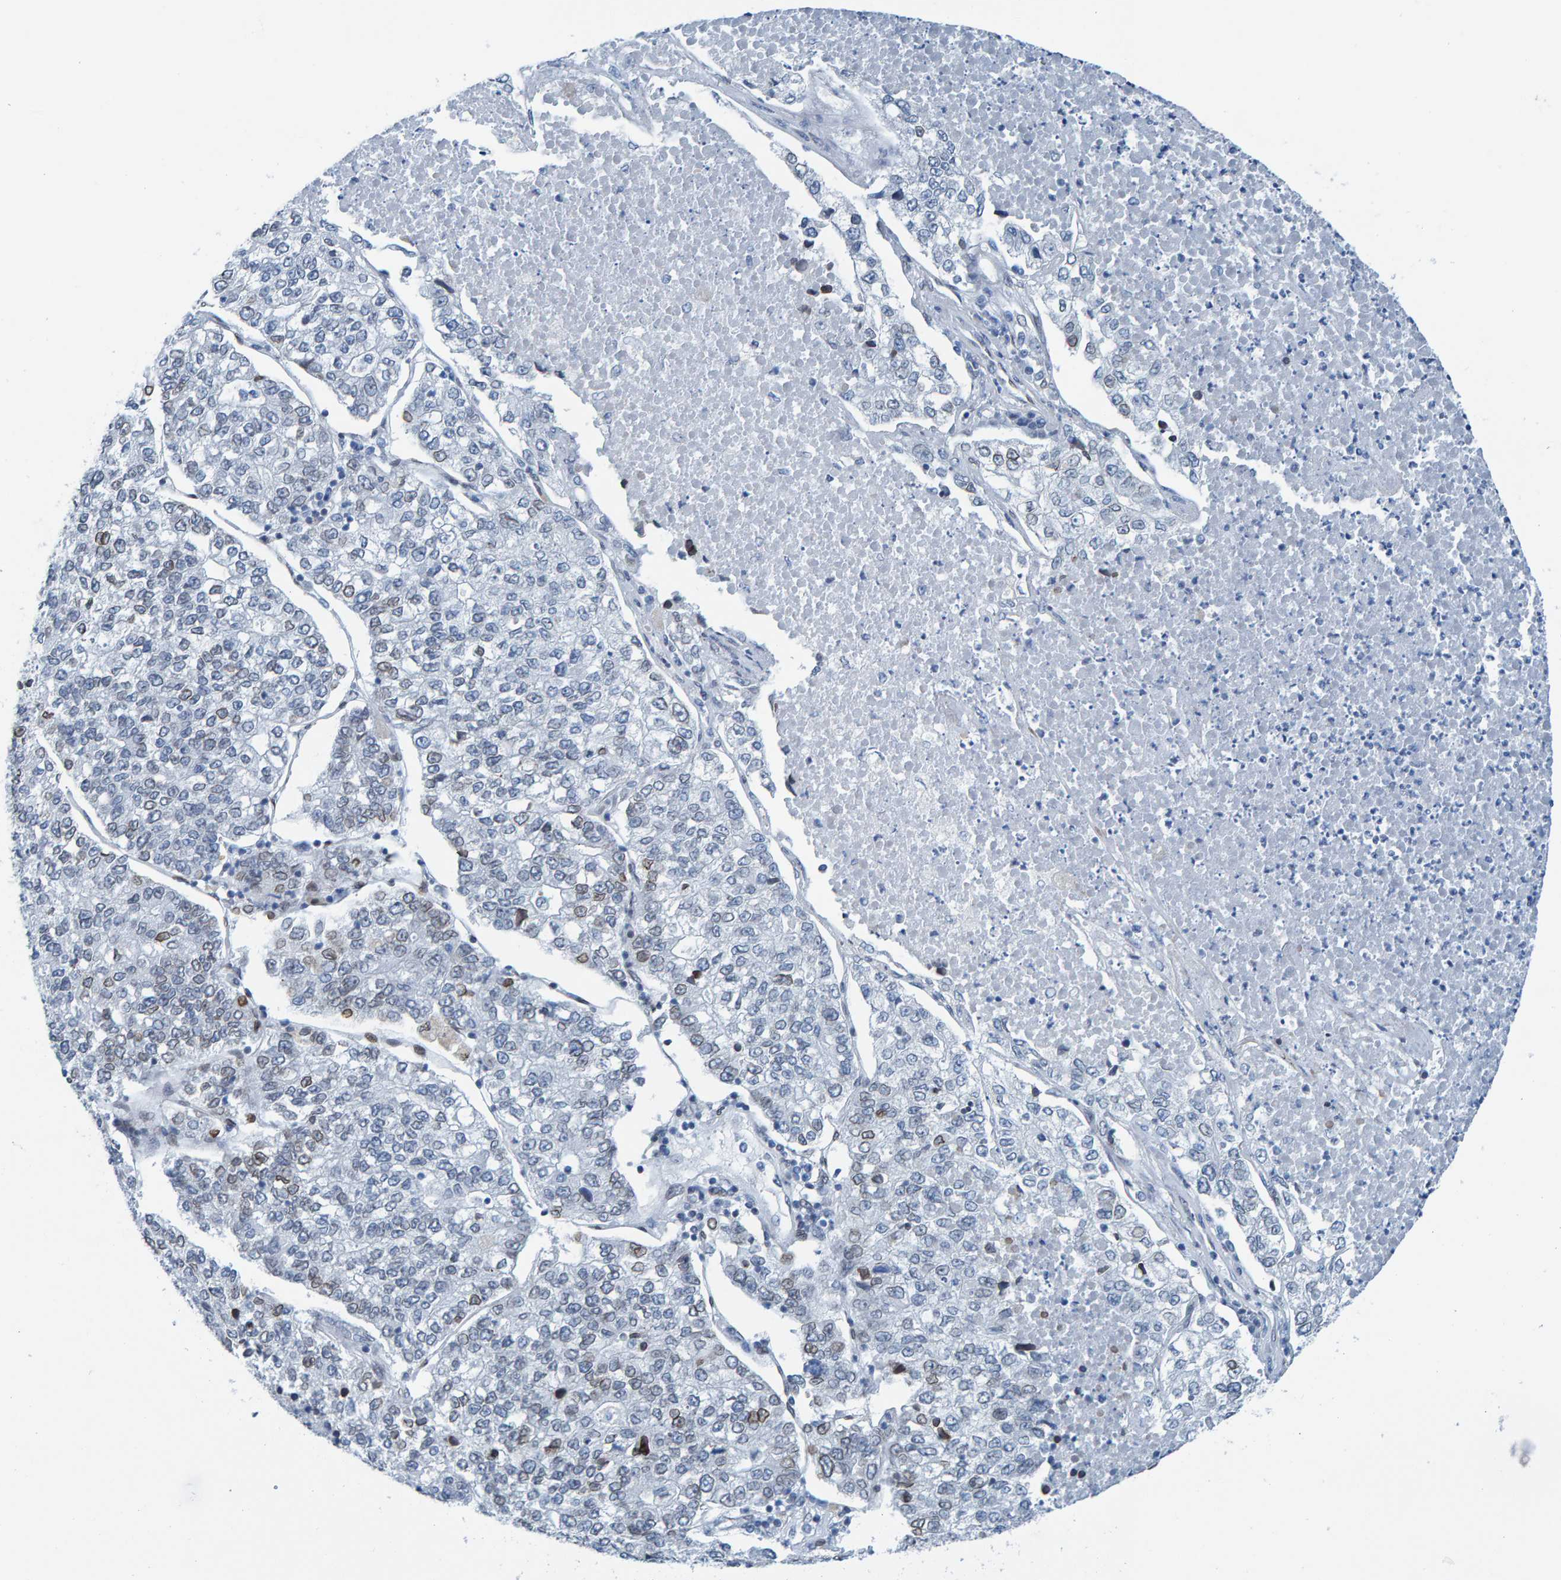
{"staining": {"intensity": "weak", "quantity": "<25%", "location": "cytoplasmic/membranous,nuclear"}, "tissue": "lung cancer", "cell_type": "Tumor cells", "image_type": "cancer", "snomed": [{"axis": "morphology", "description": "Adenocarcinoma, NOS"}, {"axis": "topography", "description": "Lung"}], "caption": "This is an immunohistochemistry (IHC) histopathology image of human lung adenocarcinoma. There is no expression in tumor cells.", "gene": "LMNB2", "patient": {"sex": "male", "age": 49}}